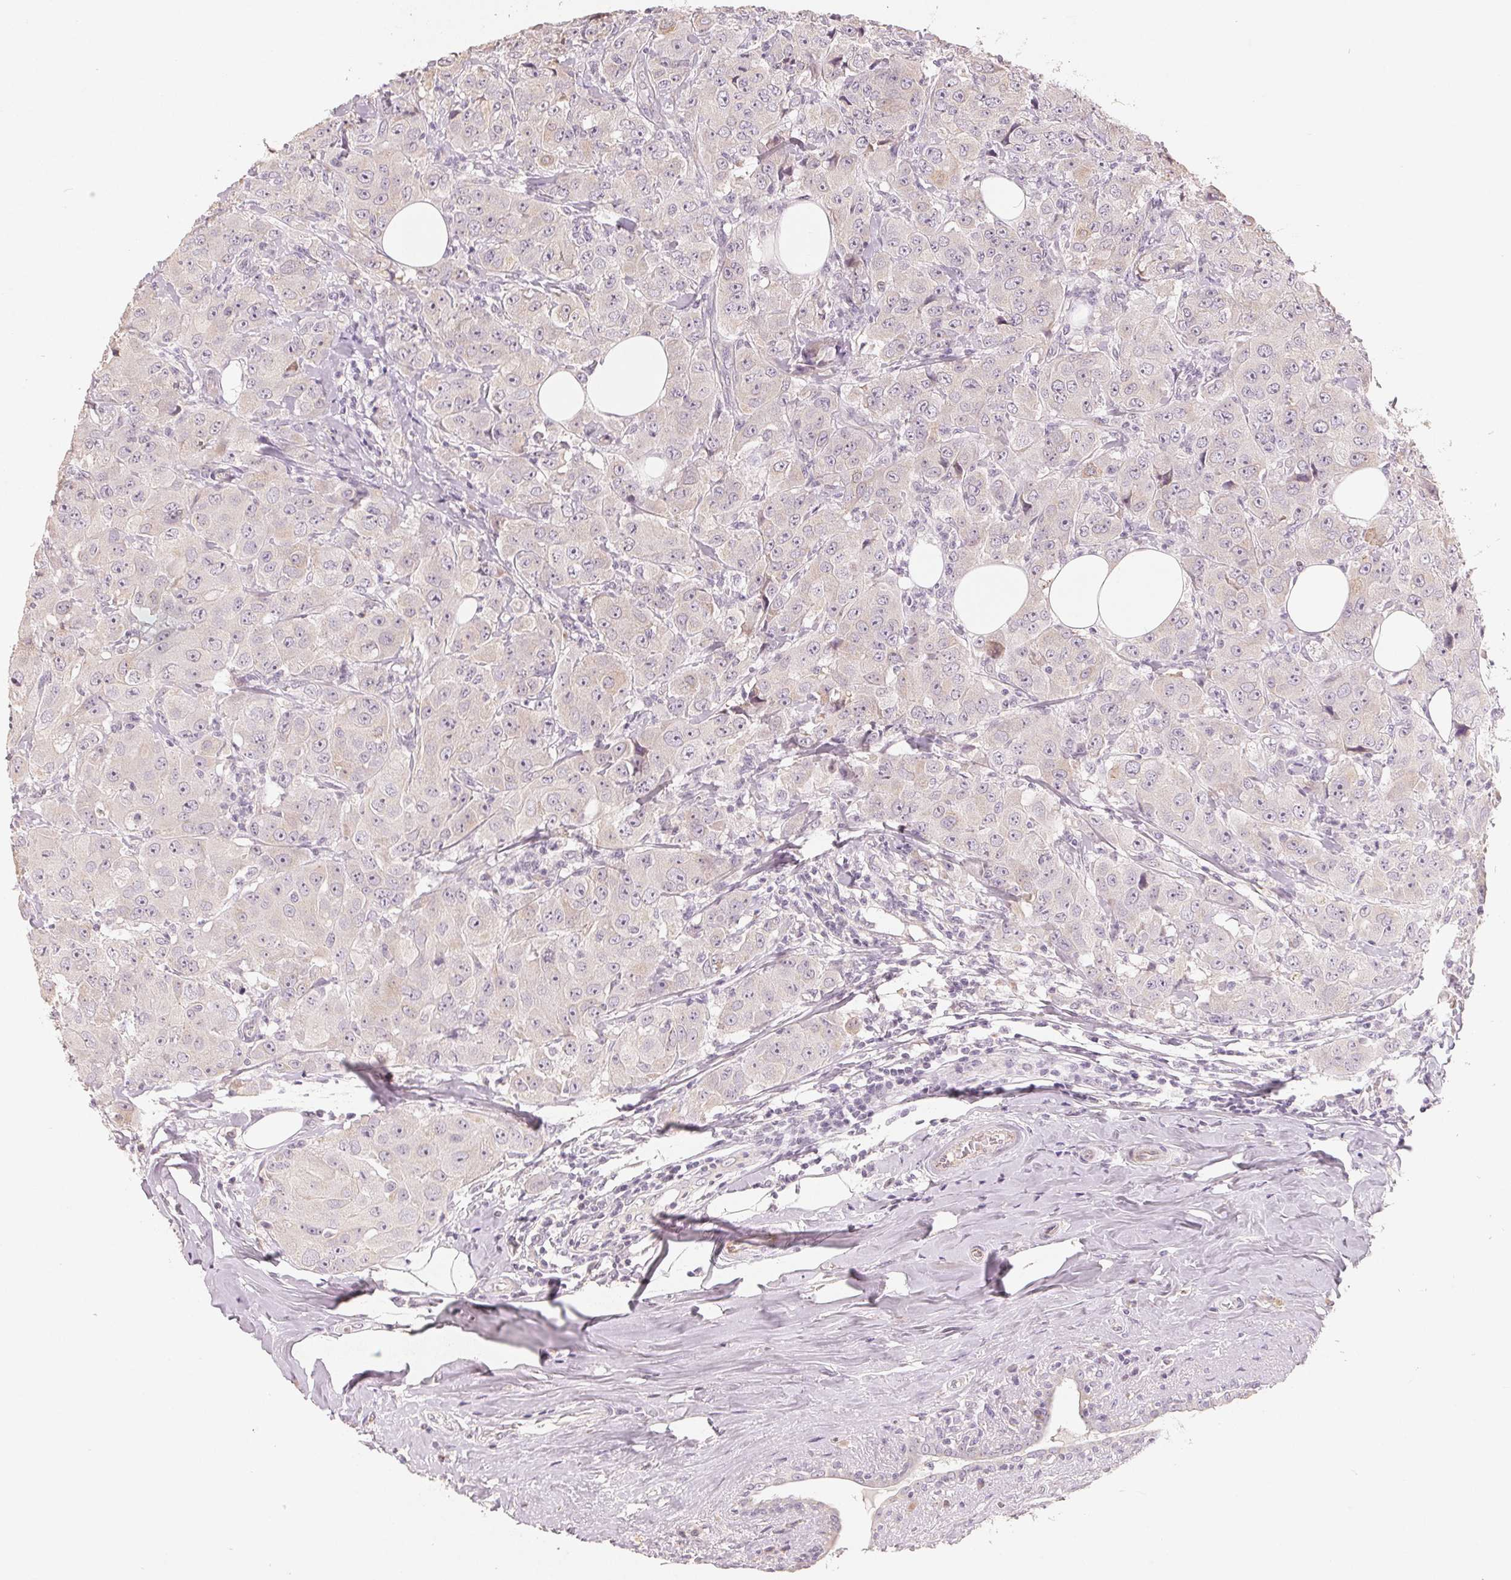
{"staining": {"intensity": "negative", "quantity": "none", "location": "none"}, "tissue": "breast cancer", "cell_type": "Tumor cells", "image_type": "cancer", "snomed": [{"axis": "morphology", "description": "Normal tissue, NOS"}, {"axis": "morphology", "description": "Duct carcinoma"}, {"axis": "topography", "description": "Breast"}], "caption": "Tumor cells are negative for brown protein staining in breast infiltrating ductal carcinoma.", "gene": "TMSB15B", "patient": {"sex": "female", "age": 43}}